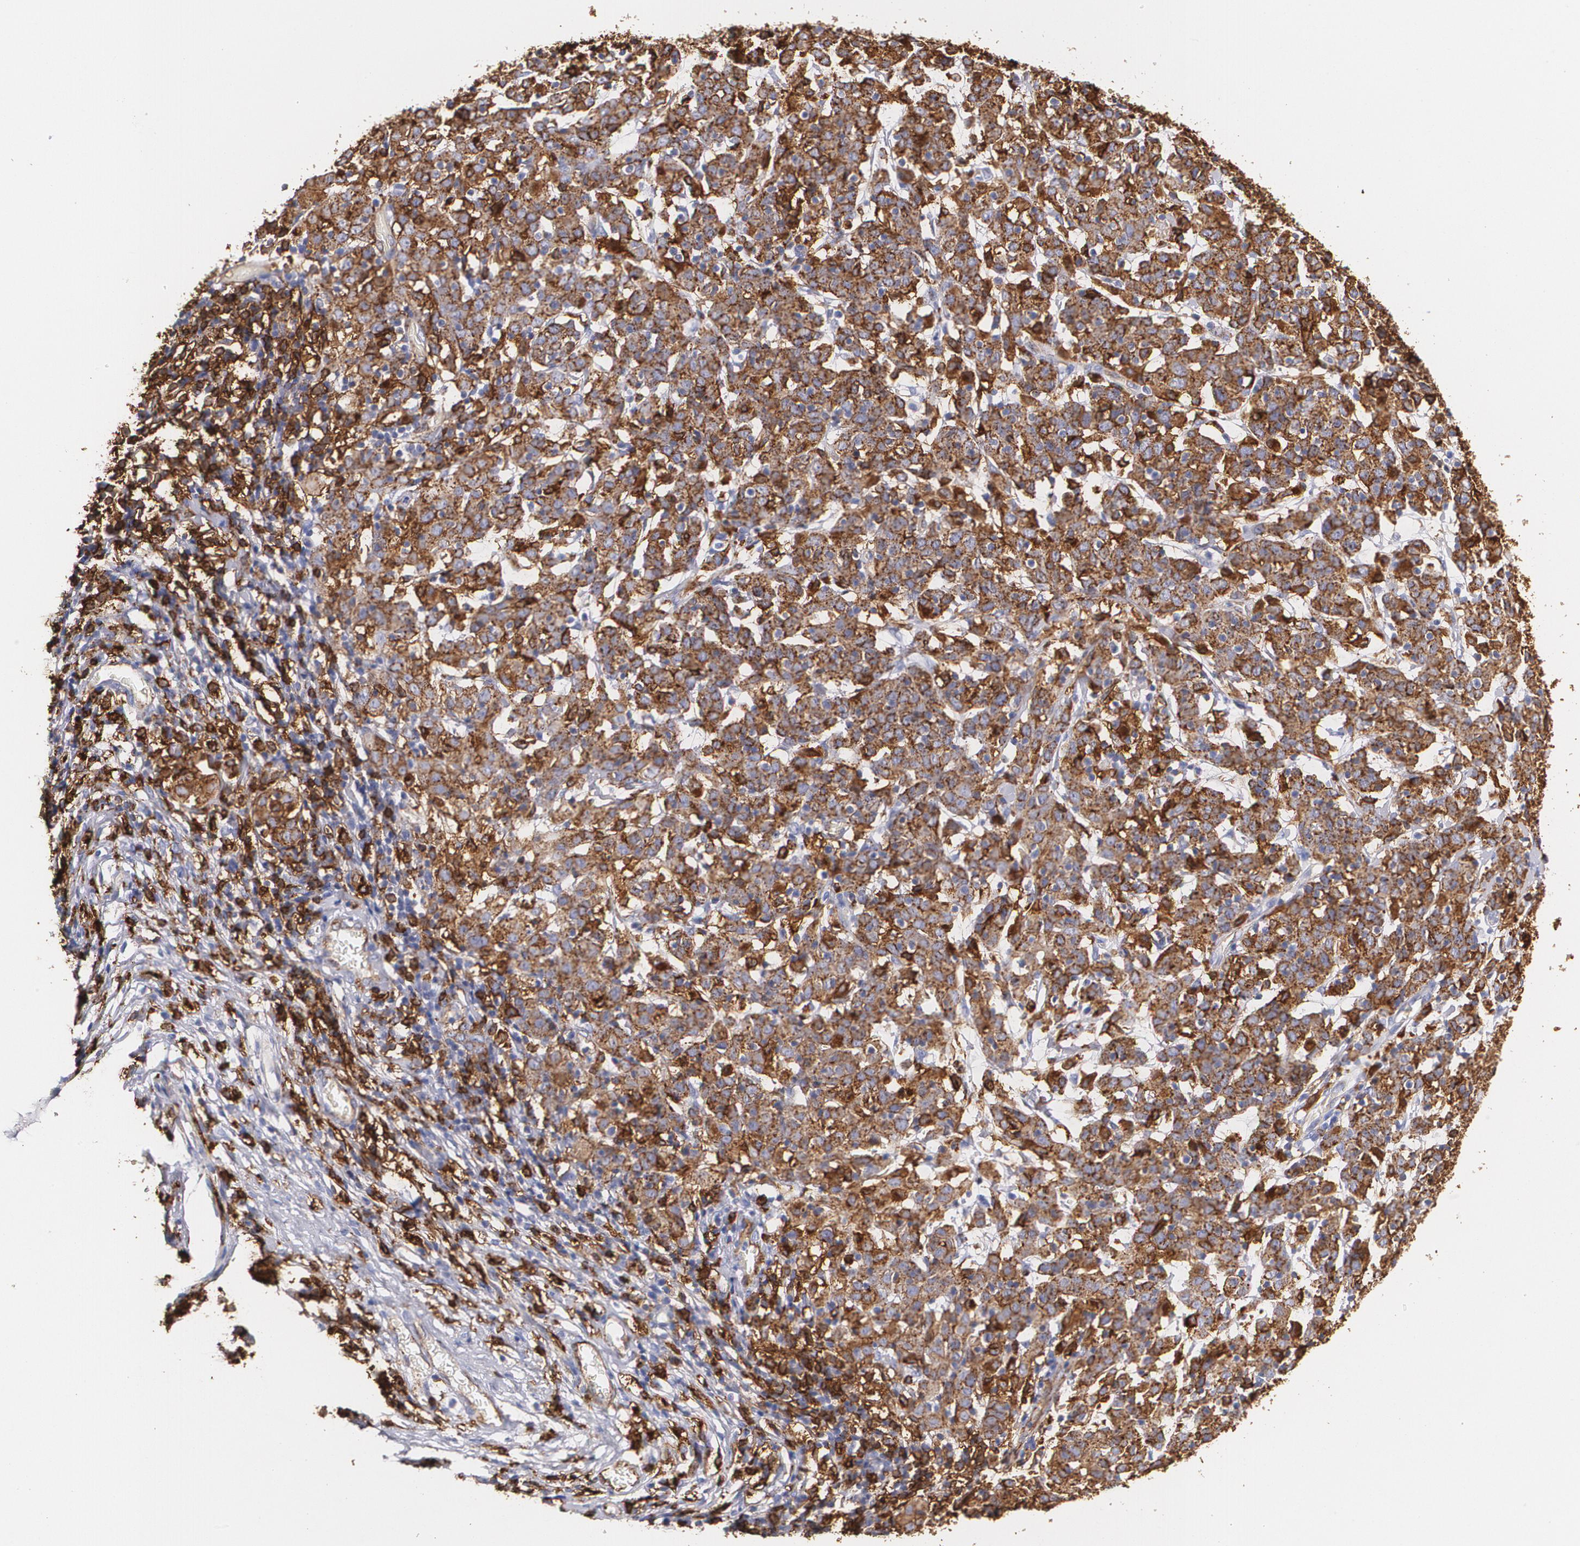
{"staining": {"intensity": "strong", "quantity": ">75%", "location": "cytoplasmic/membranous"}, "tissue": "cervical cancer", "cell_type": "Tumor cells", "image_type": "cancer", "snomed": [{"axis": "morphology", "description": "Normal tissue, NOS"}, {"axis": "morphology", "description": "Squamous cell carcinoma, NOS"}, {"axis": "topography", "description": "Cervix"}], "caption": "Immunohistochemistry staining of cervical cancer, which shows high levels of strong cytoplasmic/membranous staining in about >75% of tumor cells indicating strong cytoplasmic/membranous protein positivity. The staining was performed using DAB (brown) for protein detection and nuclei were counterstained in hematoxylin (blue).", "gene": "HLA-DRA", "patient": {"sex": "female", "age": 67}}